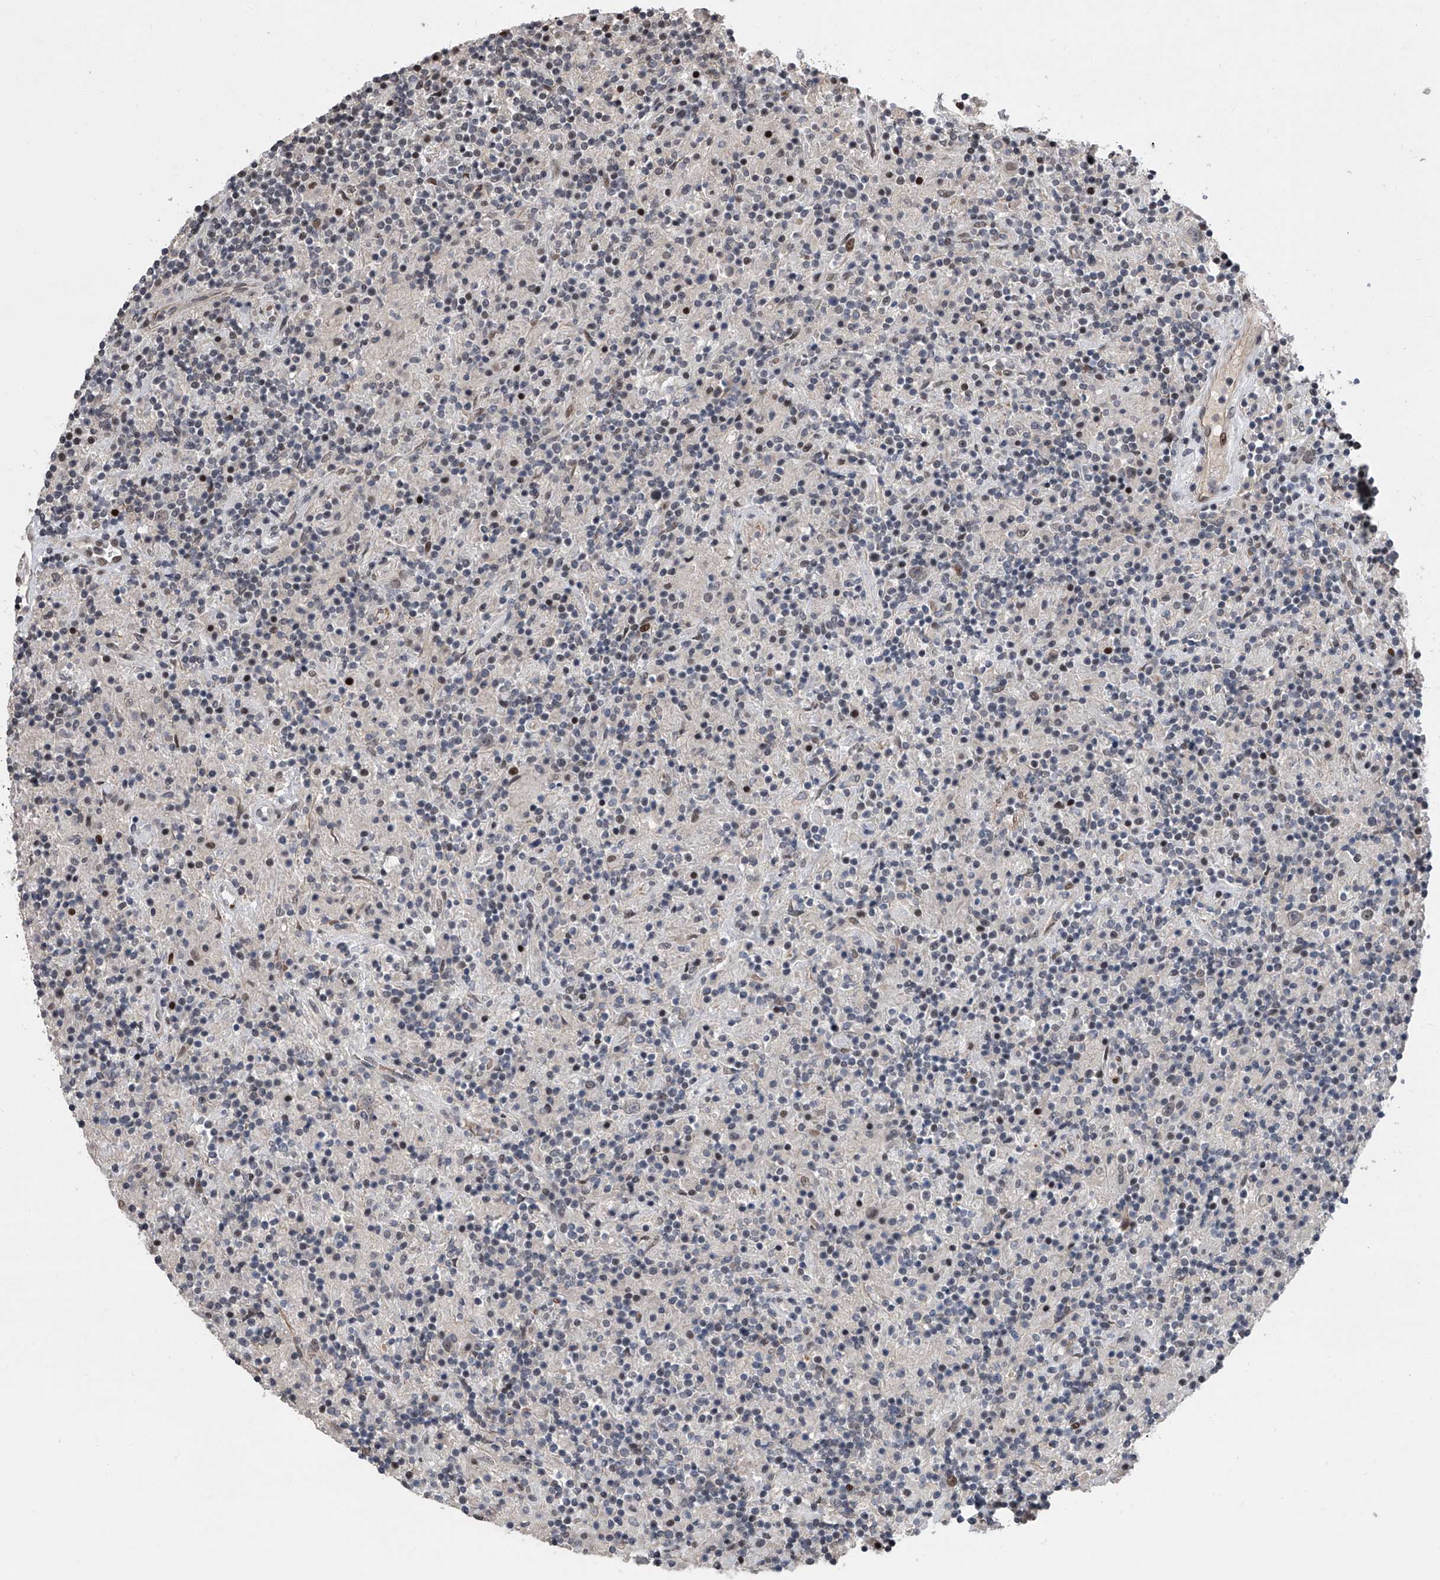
{"staining": {"intensity": "negative", "quantity": "none", "location": "none"}, "tissue": "lymphoma", "cell_type": "Tumor cells", "image_type": "cancer", "snomed": [{"axis": "morphology", "description": "Hodgkin's disease, NOS"}, {"axis": "topography", "description": "Lymph node"}], "caption": "Lymphoma was stained to show a protein in brown. There is no significant positivity in tumor cells. (DAB (3,3'-diaminobenzidine) immunohistochemistry, high magnification).", "gene": "ZNF426", "patient": {"sex": "male", "age": 70}}